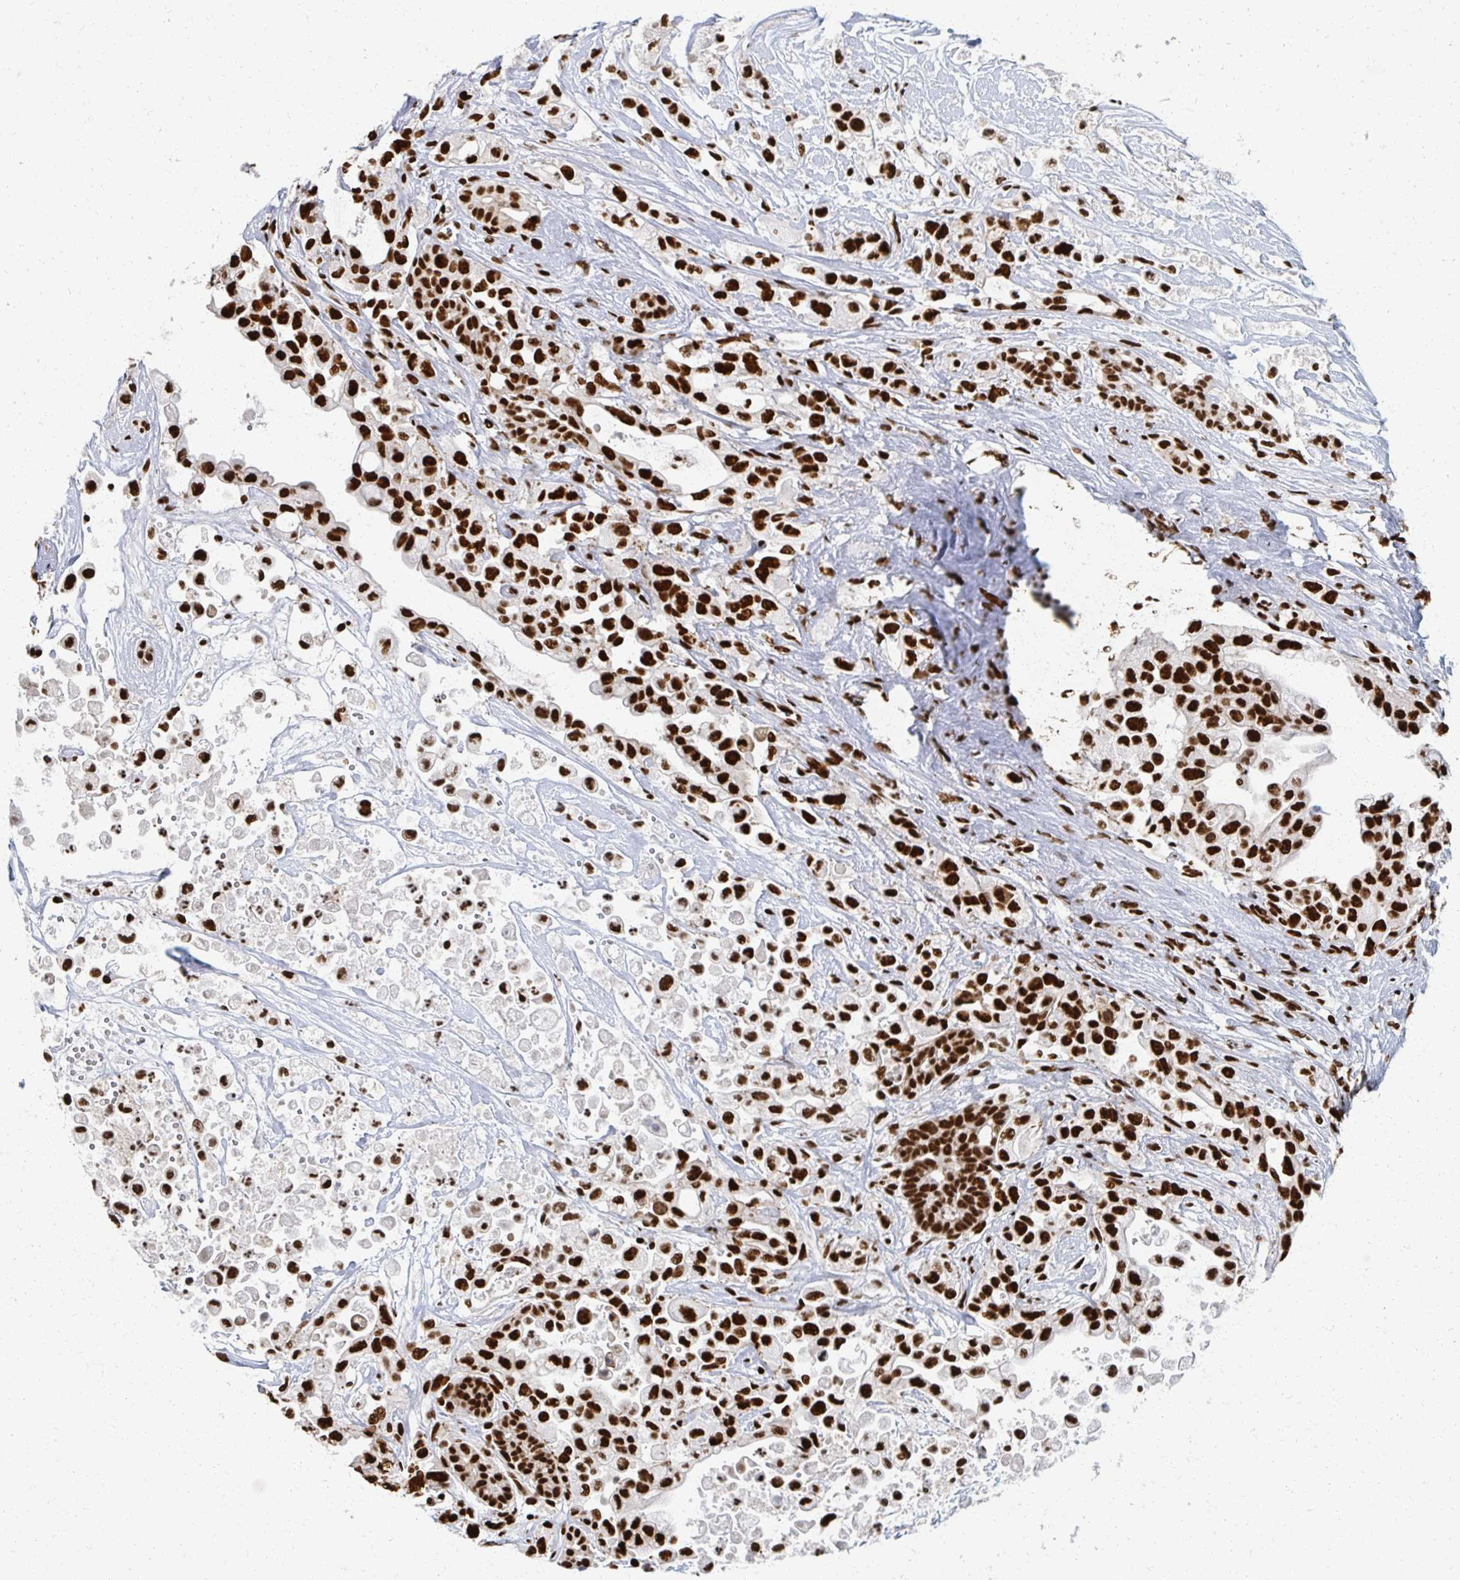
{"staining": {"intensity": "strong", "quantity": ">75%", "location": "nuclear"}, "tissue": "pancreatic cancer", "cell_type": "Tumor cells", "image_type": "cancer", "snomed": [{"axis": "morphology", "description": "Adenocarcinoma, NOS"}, {"axis": "topography", "description": "Pancreas"}], "caption": "Immunohistochemical staining of human pancreatic cancer (adenocarcinoma) exhibits strong nuclear protein positivity in approximately >75% of tumor cells. Immunohistochemistry stains the protein in brown and the nuclei are stained blue.", "gene": "RBBP7", "patient": {"sex": "male", "age": 44}}